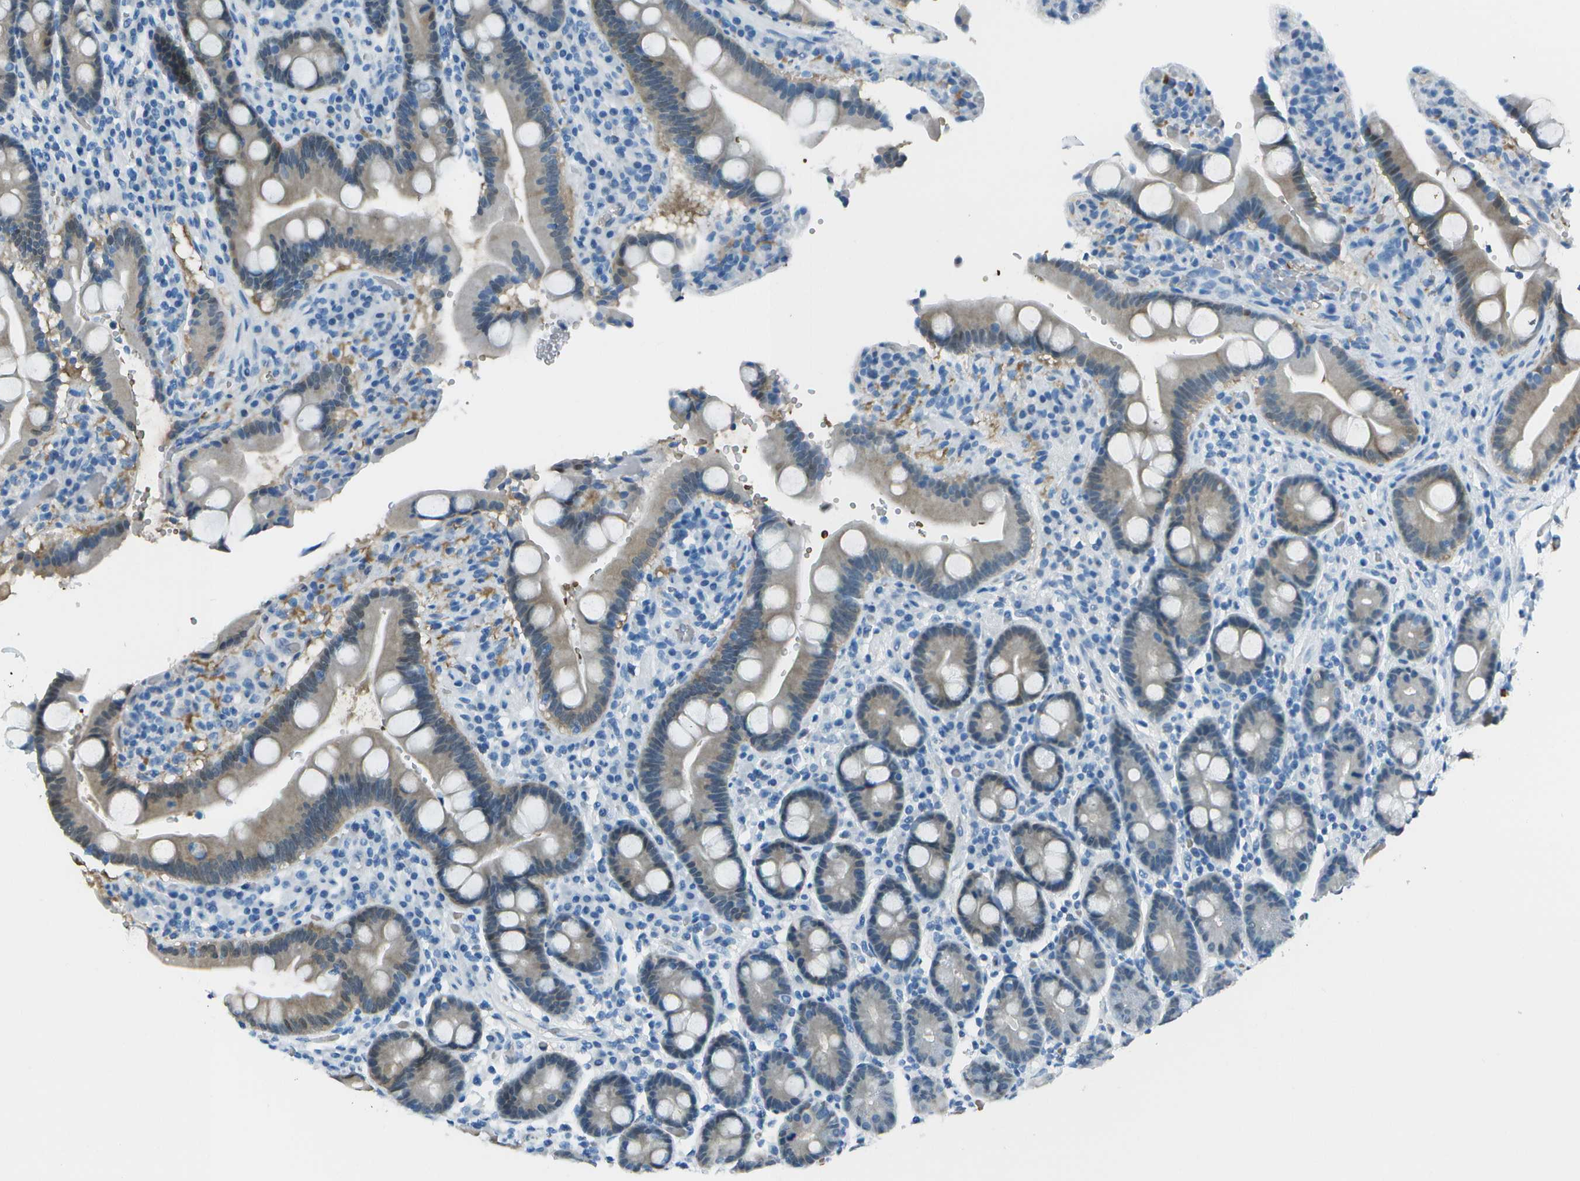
{"staining": {"intensity": "weak", "quantity": "<25%", "location": "cytoplasmic/membranous"}, "tissue": "duodenum", "cell_type": "Glandular cells", "image_type": "normal", "snomed": [{"axis": "morphology", "description": "Normal tissue, NOS"}, {"axis": "topography", "description": "Small intestine, NOS"}], "caption": "Image shows no protein expression in glandular cells of benign duodenum.", "gene": "ASL", "patient": {"sex": "female", "age": 71}}